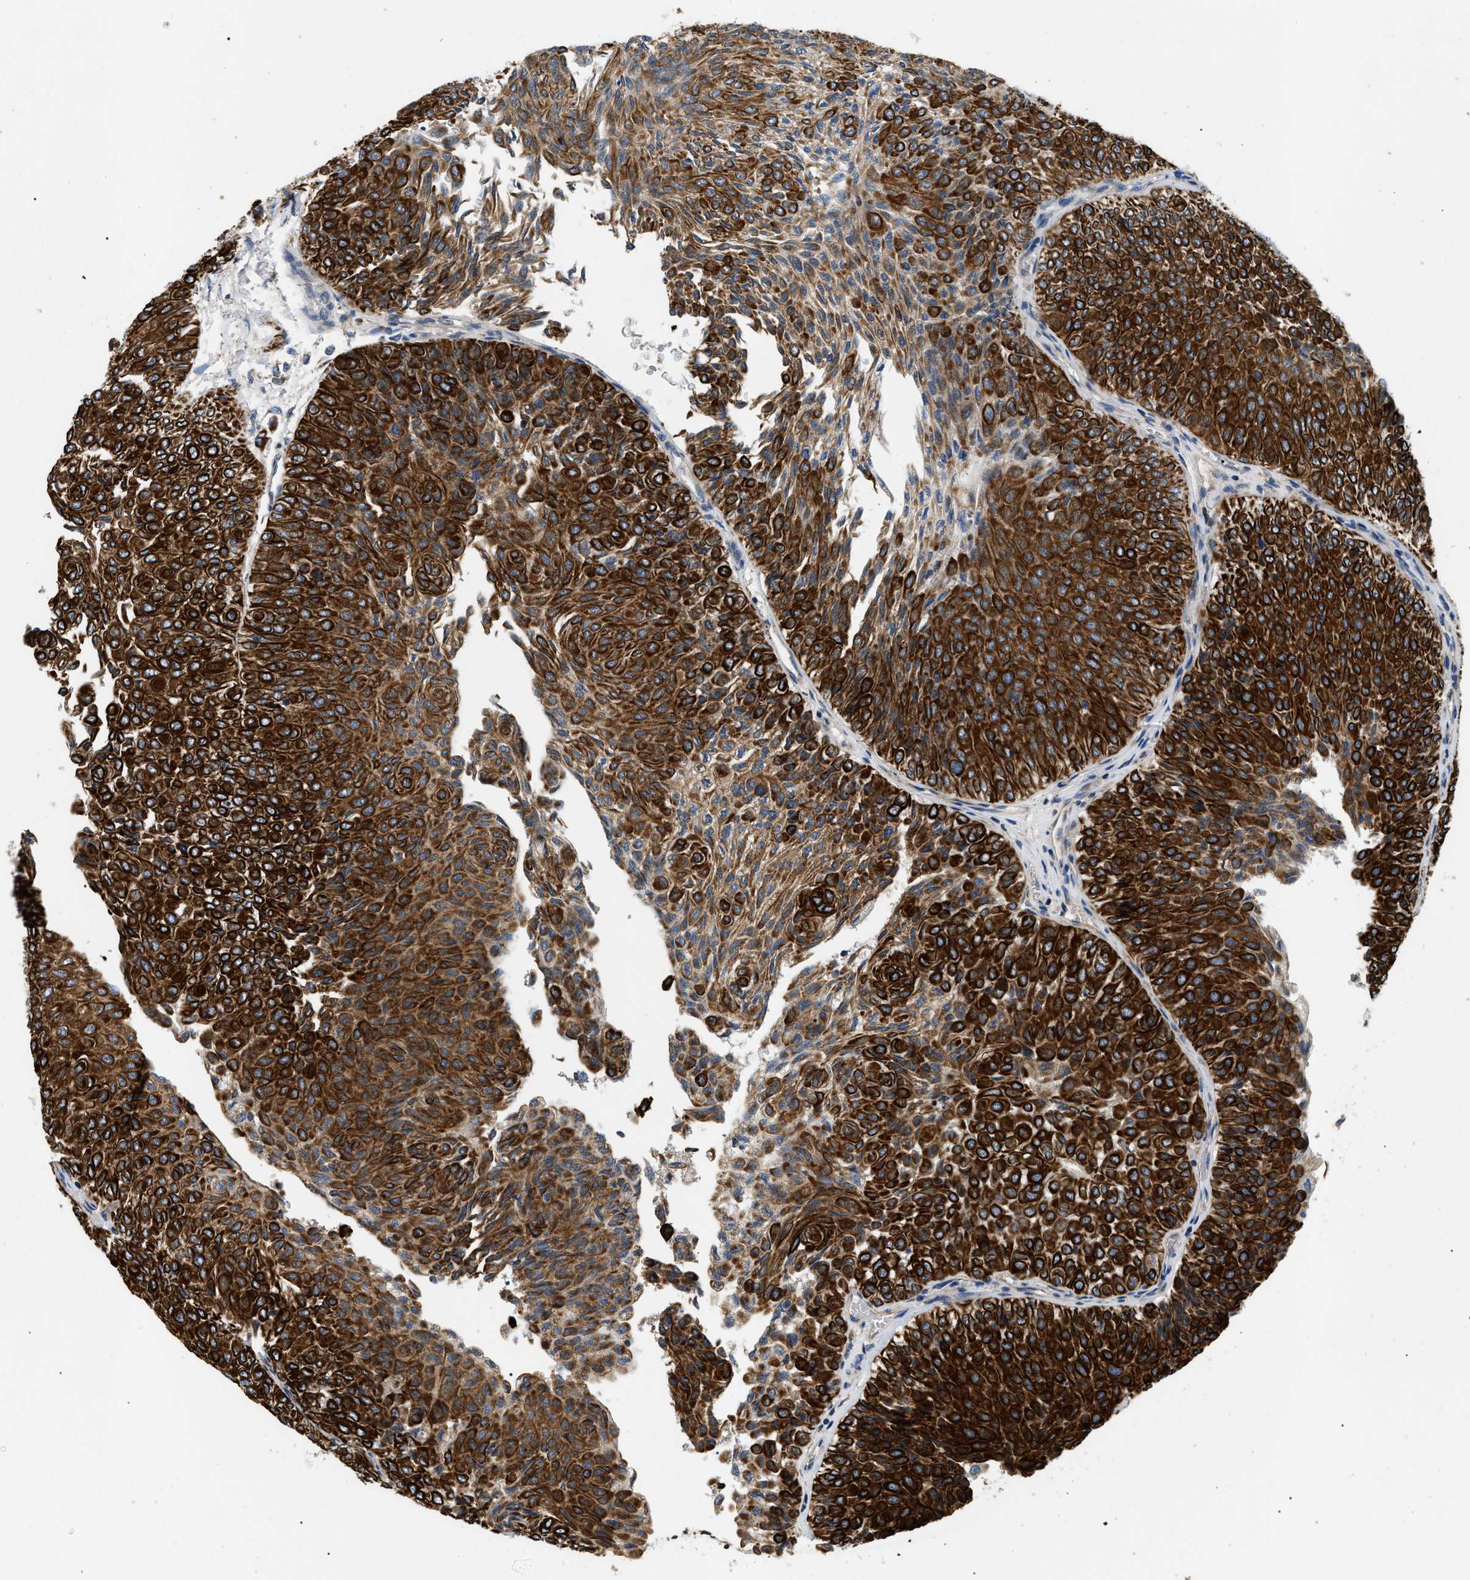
{"staining": {"intensity": "strong", "quantity": ">75%", "location": "cytoplasmic/membranous"}, "tissue": "urothelial cancer", "cell_type": "Tumor cells", "image_type": "cancer", "snomed": [{"axis": "morphology", "description": "Urothelial carcinoma, Low grade"}, {"axis": "topography", "description": "Urinary bladder"}], "caption": "The histopathology image demonstrates staining of low-grade urothelial carcinoma, revealing strong cytoplasmic/membranous protein positivity (brown color) within tumor cells.", "gene": "TOMM6", "patient": {"sex": "male", "age": 78}}